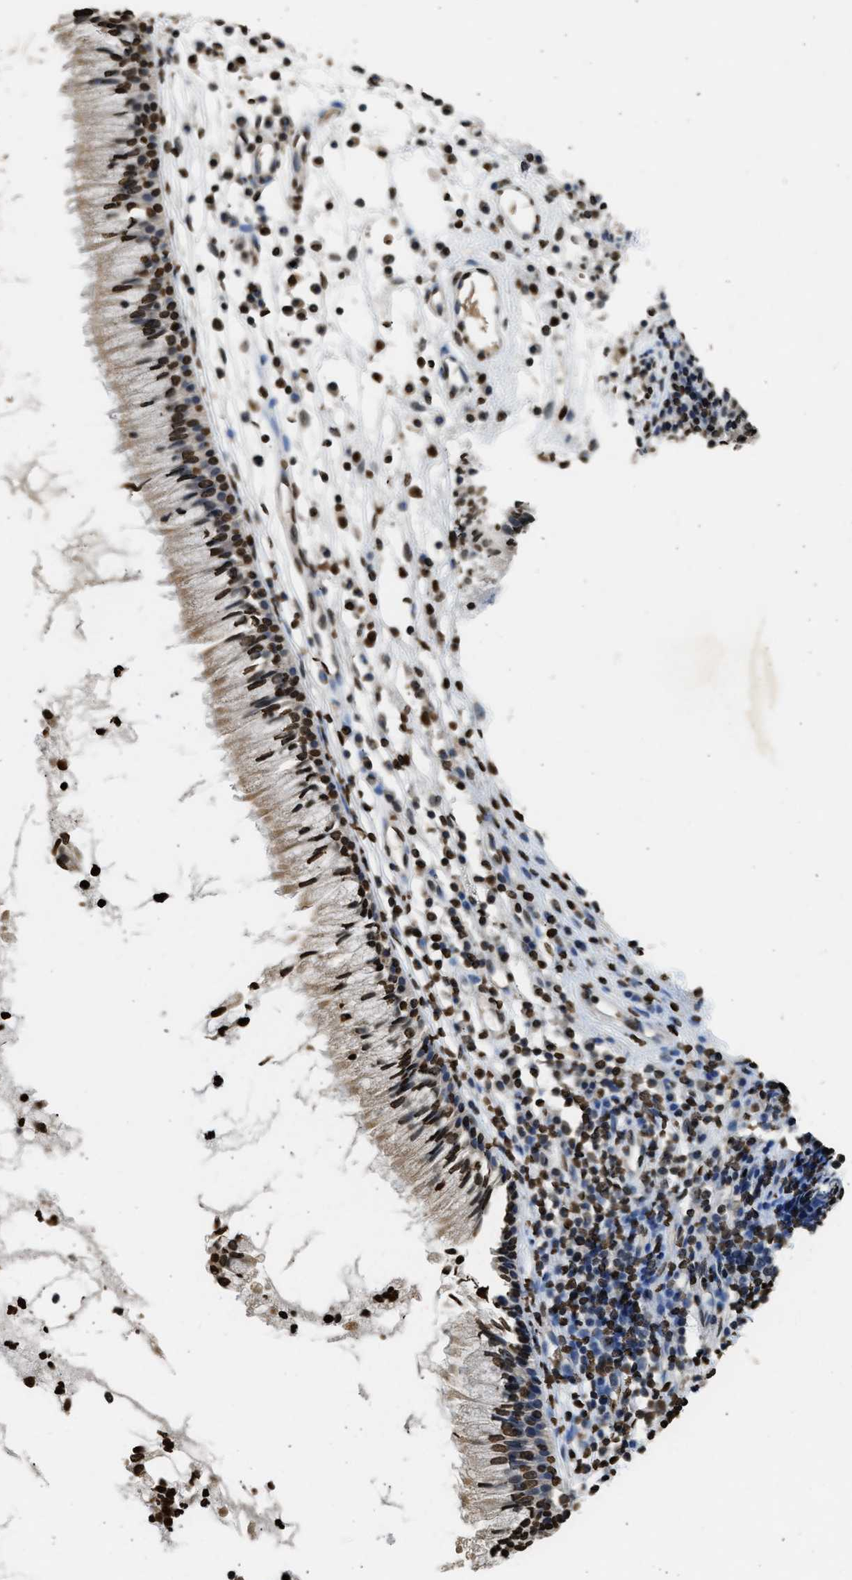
{"staining": {"intensity": "strong", "quantity": ">75%", "location": "nuclear"}, "tissue": "nasopharynx", "cell_type": "Respiratory epithelial cells", "image_type": "normal", "snomed": [{"axis": "morphology", "description": "Normal tissue, NOS"}, {"axis": "topography", "description": "Nasopharynx"}], "caption": "High-power microscopy captured an IHC micrograph of benign nasopharynx, revealing strong nuclear positivity in approximately >75% of respiratory epithelial cells.", "gene": "RRAGC", "patient": {"sex": "male", "age": 21}}